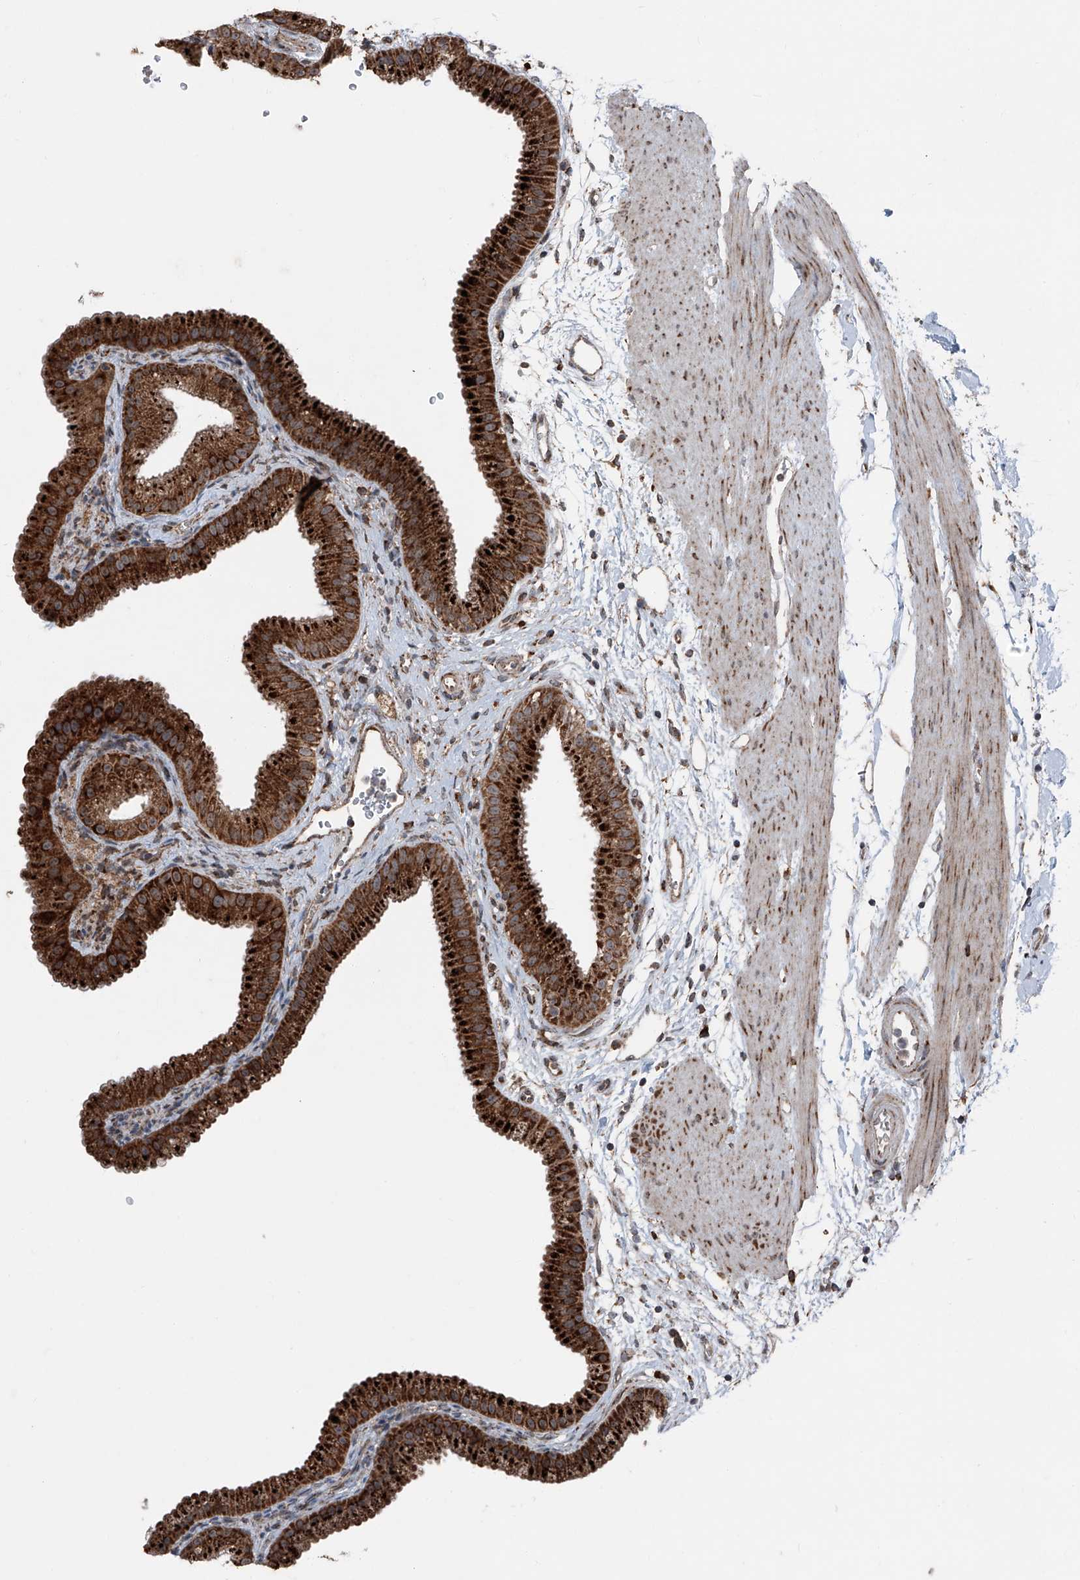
{"staining": {"intensity": "strong", "quantity": ">75%", "location": "cytoplasmic/membranous"}, "tissue": "gallbladder", "cell_type": "Glandular cells", "image_type": "normal", "snomed": [{"axis": "morphology", "description": "Normal tissue, NOS"}, {"axis": "topography", "description": "Gallbladder"}], "caption": "Glandular cells reveal high levels of strong cytoplasmic/membranous staining in approximately >75% of cells in benign gallbladder.", "gene": "LIMK1", "patient": {"sex": "female", "age": 64}}